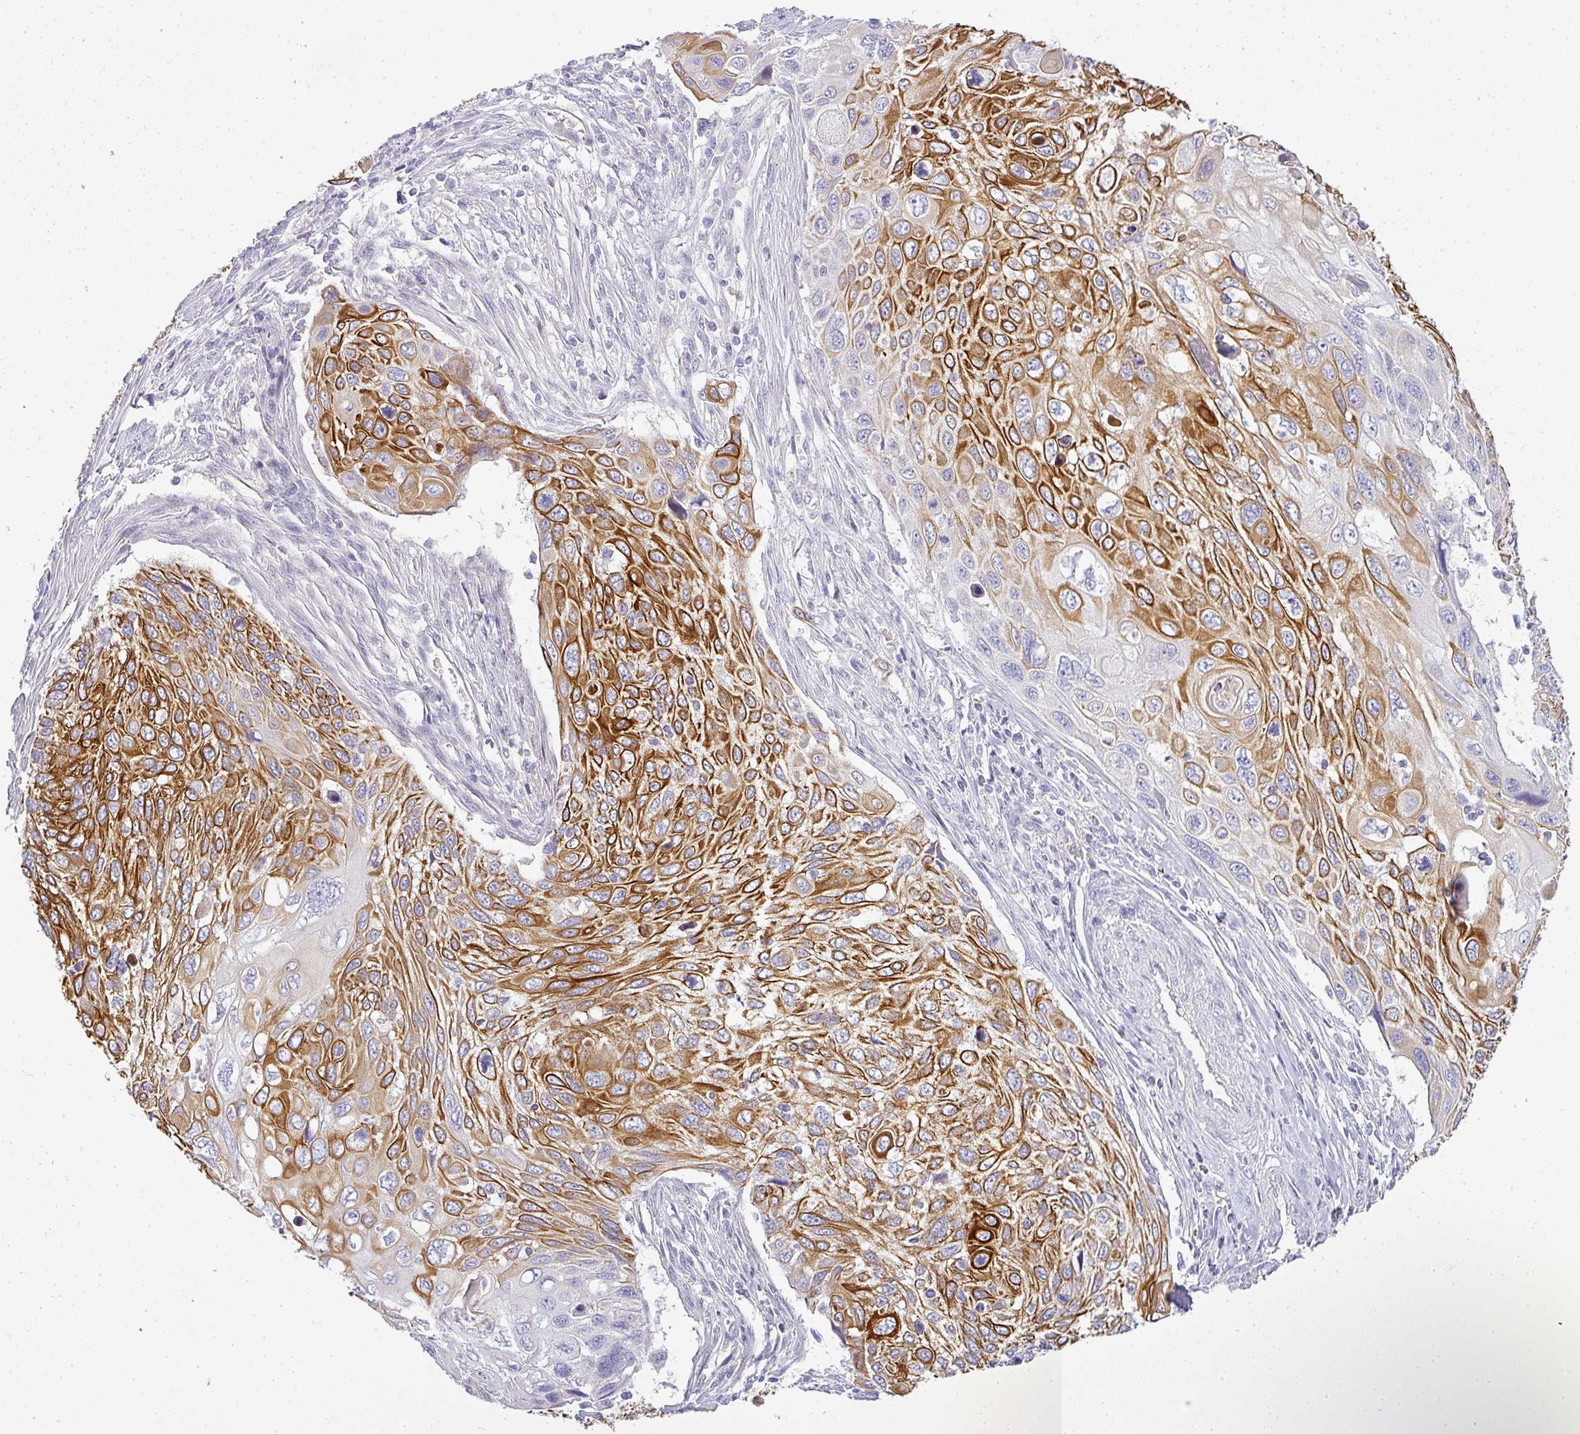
{"staining": {"intensity": "strong", "quantity": ">75%", "location": "cytoplasmic/membranous"}, "tissue": "cervical cancer", "cell_type": "Tumor cells", "image_type": "cancer", "snomed": [{"axis": "morphology", "description": "Squamous cell carcinoma, NOS"}, {"axis": "topography", "description": "Cervix"}], "caption": "Immunohistochemistry (IHC) staining of cervical squamous cell carcinoma, which displays high levels of strong cytoplasmic/membranous staining in approximately >75% of tumor cells indicating strong cytoplasmic/membranous protein positivity. The staining was performed using DAB (brown) for protein detection and nuclei were counterstained in hematoxylin (blue).", "gene": "ASXL3", "patient": {"sex": "female", "age": 70}}